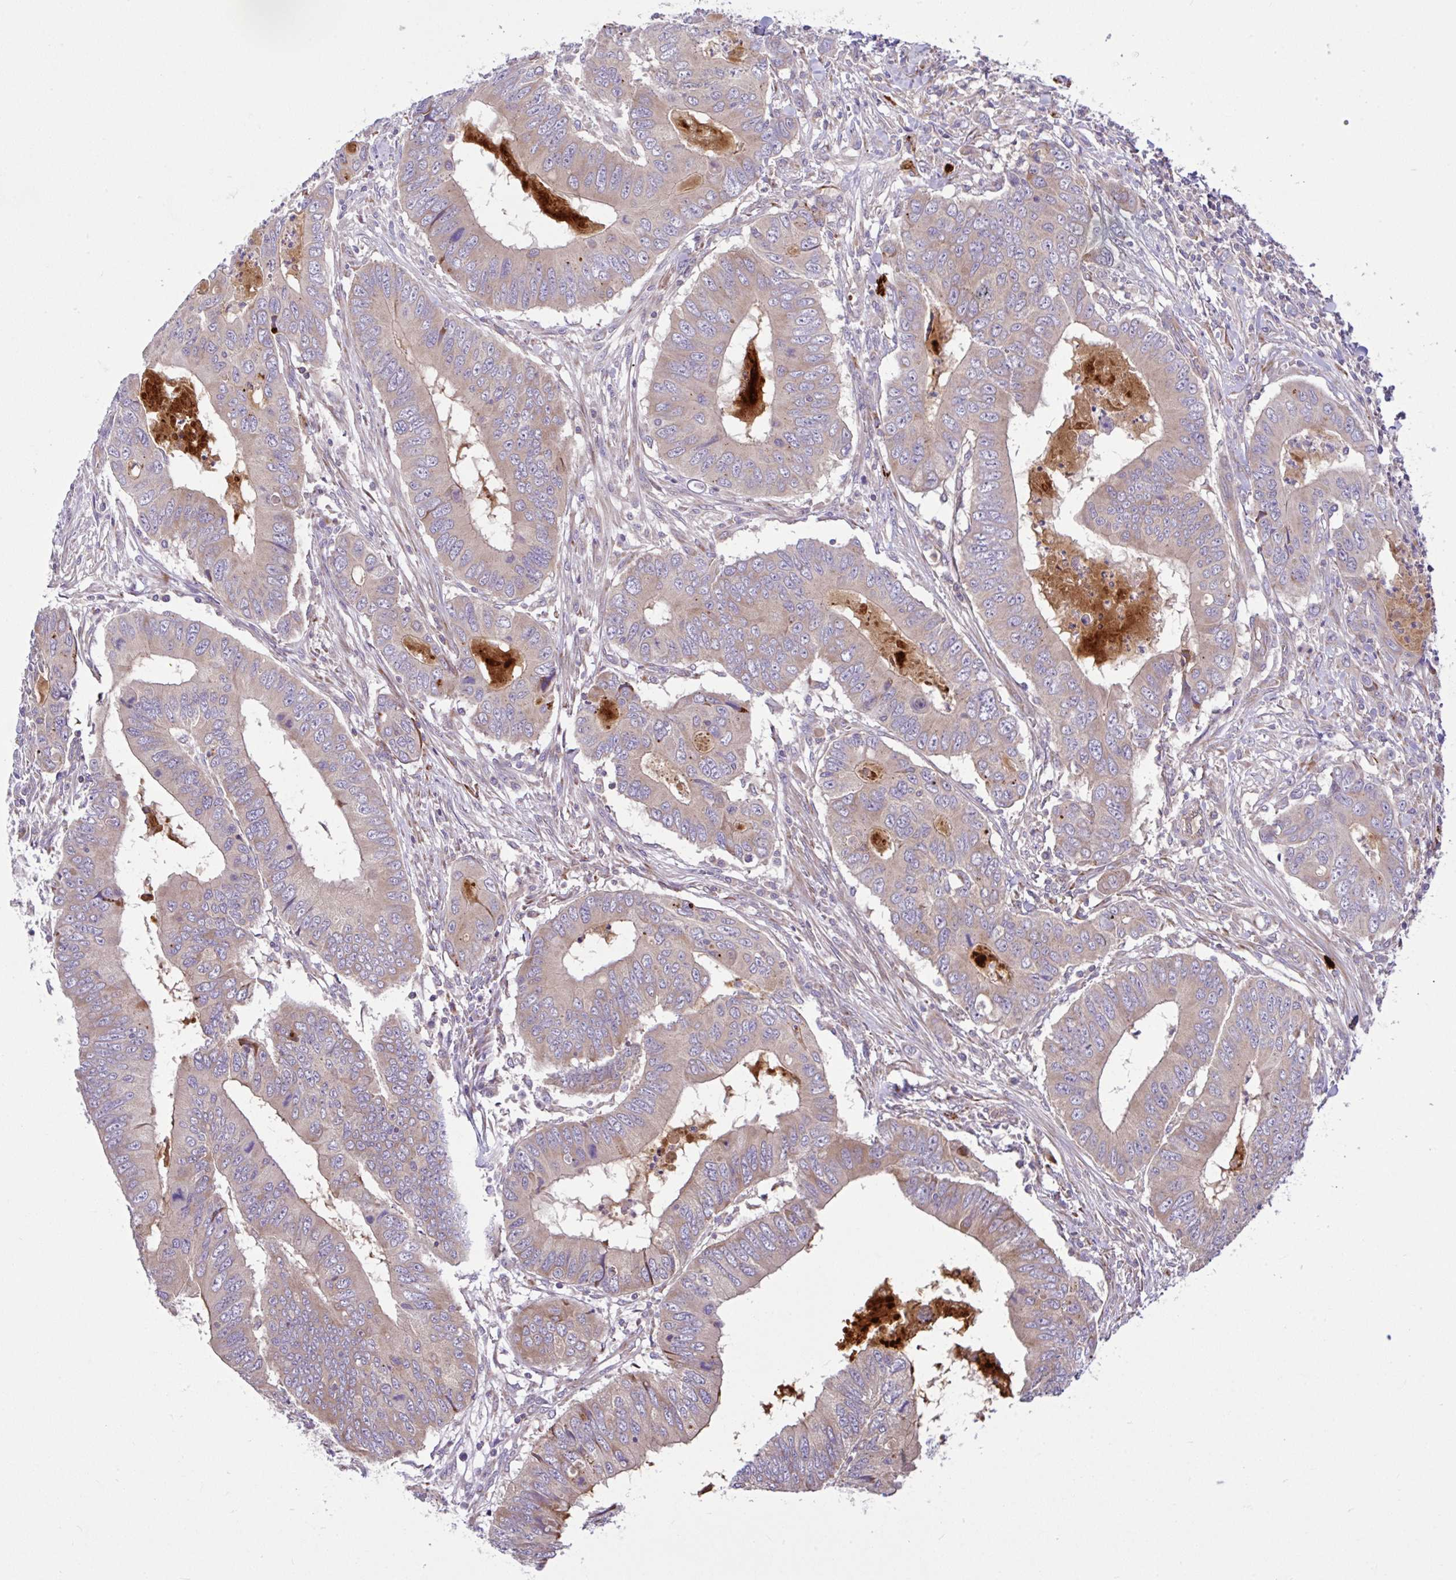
{"staining": {"intensity": "weak", "quantity": "<25%", "location": "cytoplasmic/membranous"}, "tissue": "colorectal cancer", "cell_type": "Tumor cells", "image_type": "cancer", "snomed": [{"axis": "morphology", "description": "Adenocarcinoma, NOS"}, {"axis": "topography", "description": "Colon"}], "caption": "This is an IHC photomicrograph of human colorectal adenocarcinoma. There is no expression in tumor cells.", "gene": "NTPCR", "patient": {"sex": "male", "age": 53}}